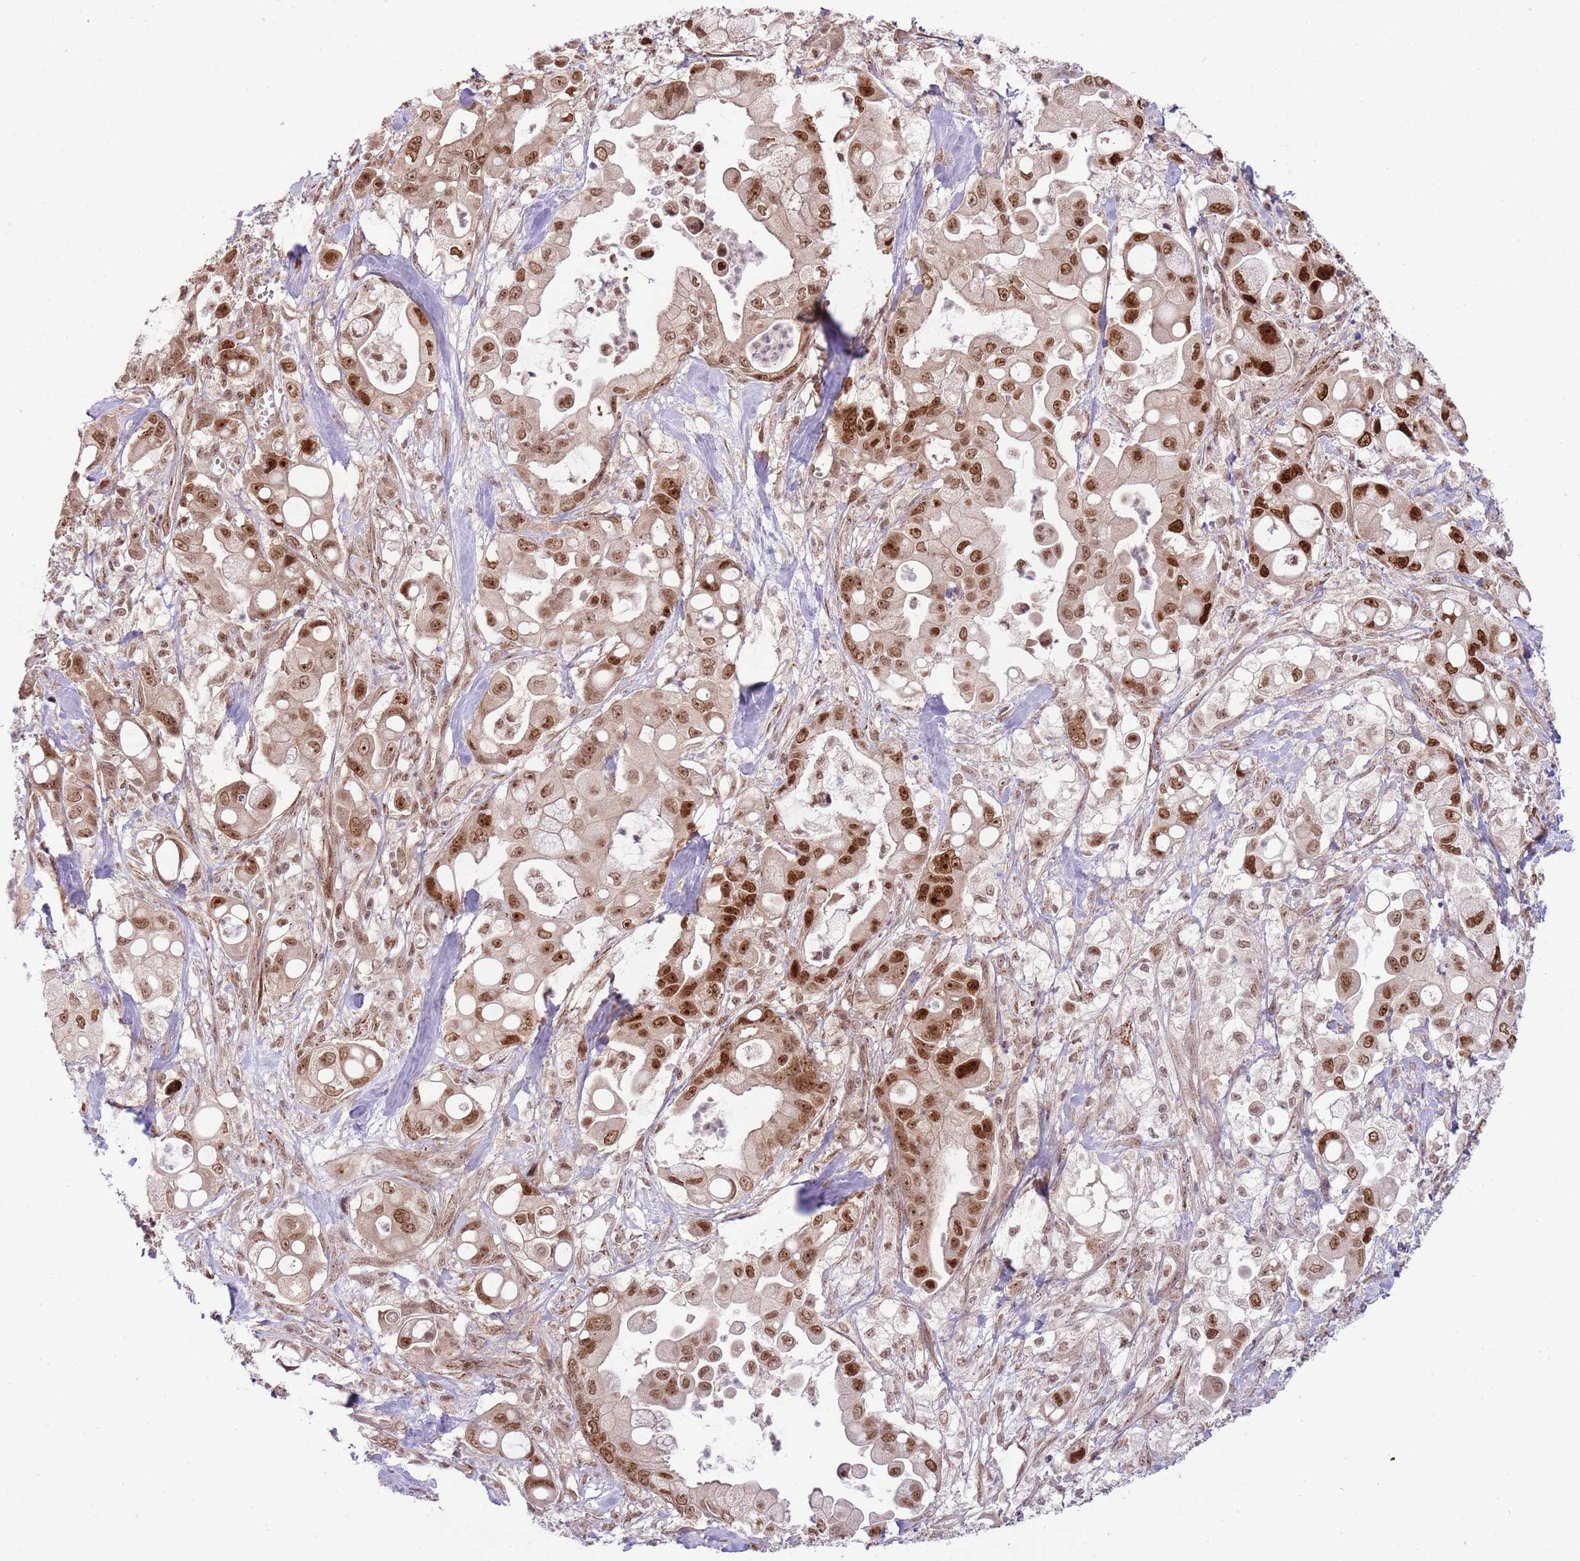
{"staining": {"intensity": "strong", "quantity": "25%-75%", "location": "nuclear"}, "tissue": "pancreatic cancer", "cell_type": "Tumor cells", "image_type": "cancer", "snomed": [{"axis": "morphology", "description": "Adenocarcinoma, NOS"}, {"axis": "topography", "description": "Pancreas"}], "caption": "Human pancreatic adenocarcinoma stained for a protein (brown) exhibits strong nuclear positive staining in approximately 25%-75% of tumor cells.", "gene": "CHD1", "patient": {"sex": "male", "age": 68}}